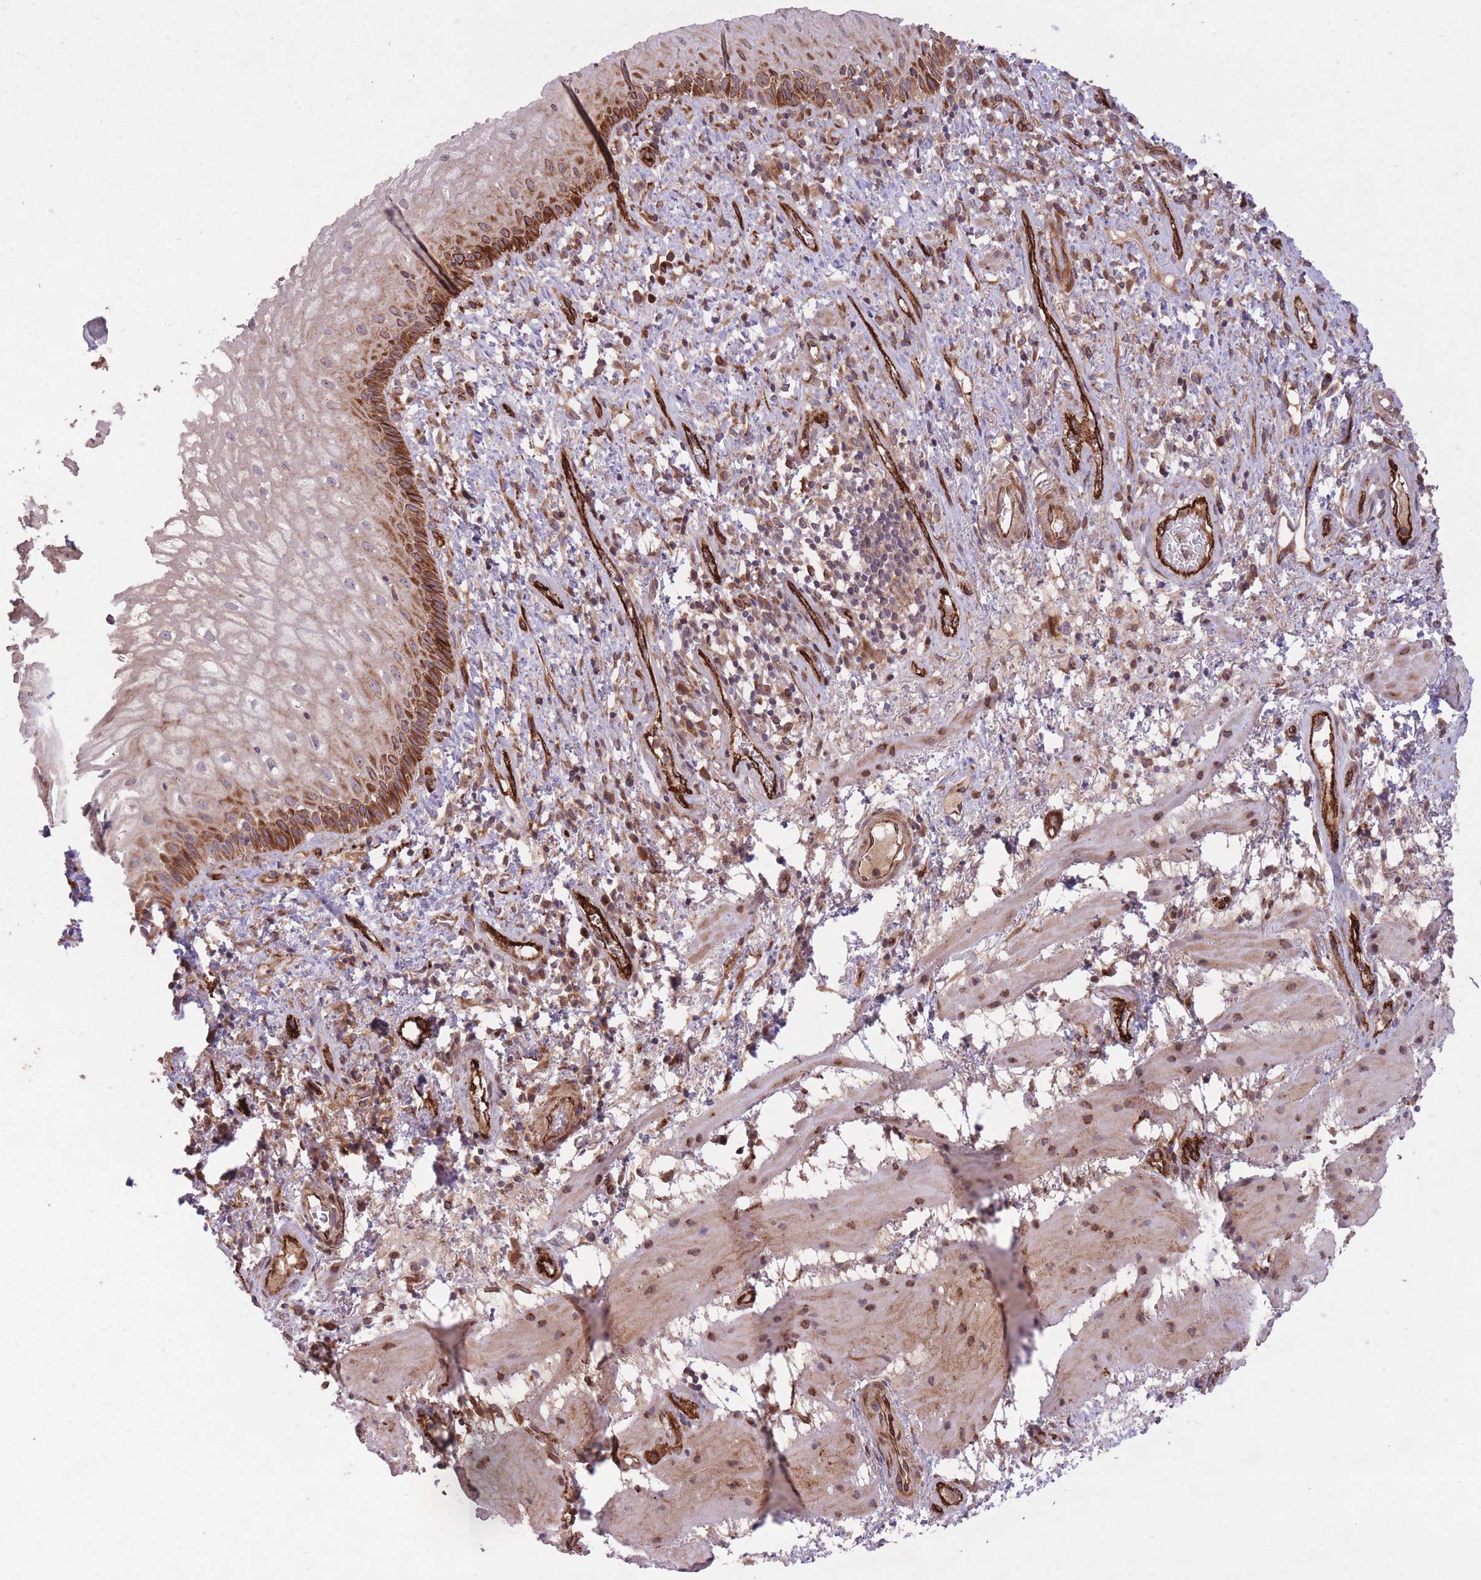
{"staining": {"intensity": "strong", "quantity": "25%-75%", "location": "cytoplasmic/membranous"}, "tissue": "esophagus", "cell_type": "Squamous epithelial cells", "image_type": "normal", "snomed": [{"axis": "morphology", "description": "Normal tissue, NOS"}, {"axis": "topography", "description": "Esophagus"}], "caption": "Protein expression analysis of unremarkable esophagus displays strong cytoplasmic/membranous positivity in approximately 25%-75% of squamous epithelial cells.", "gene": "CISH", "patient": {"sex": "female", "age": 75}}